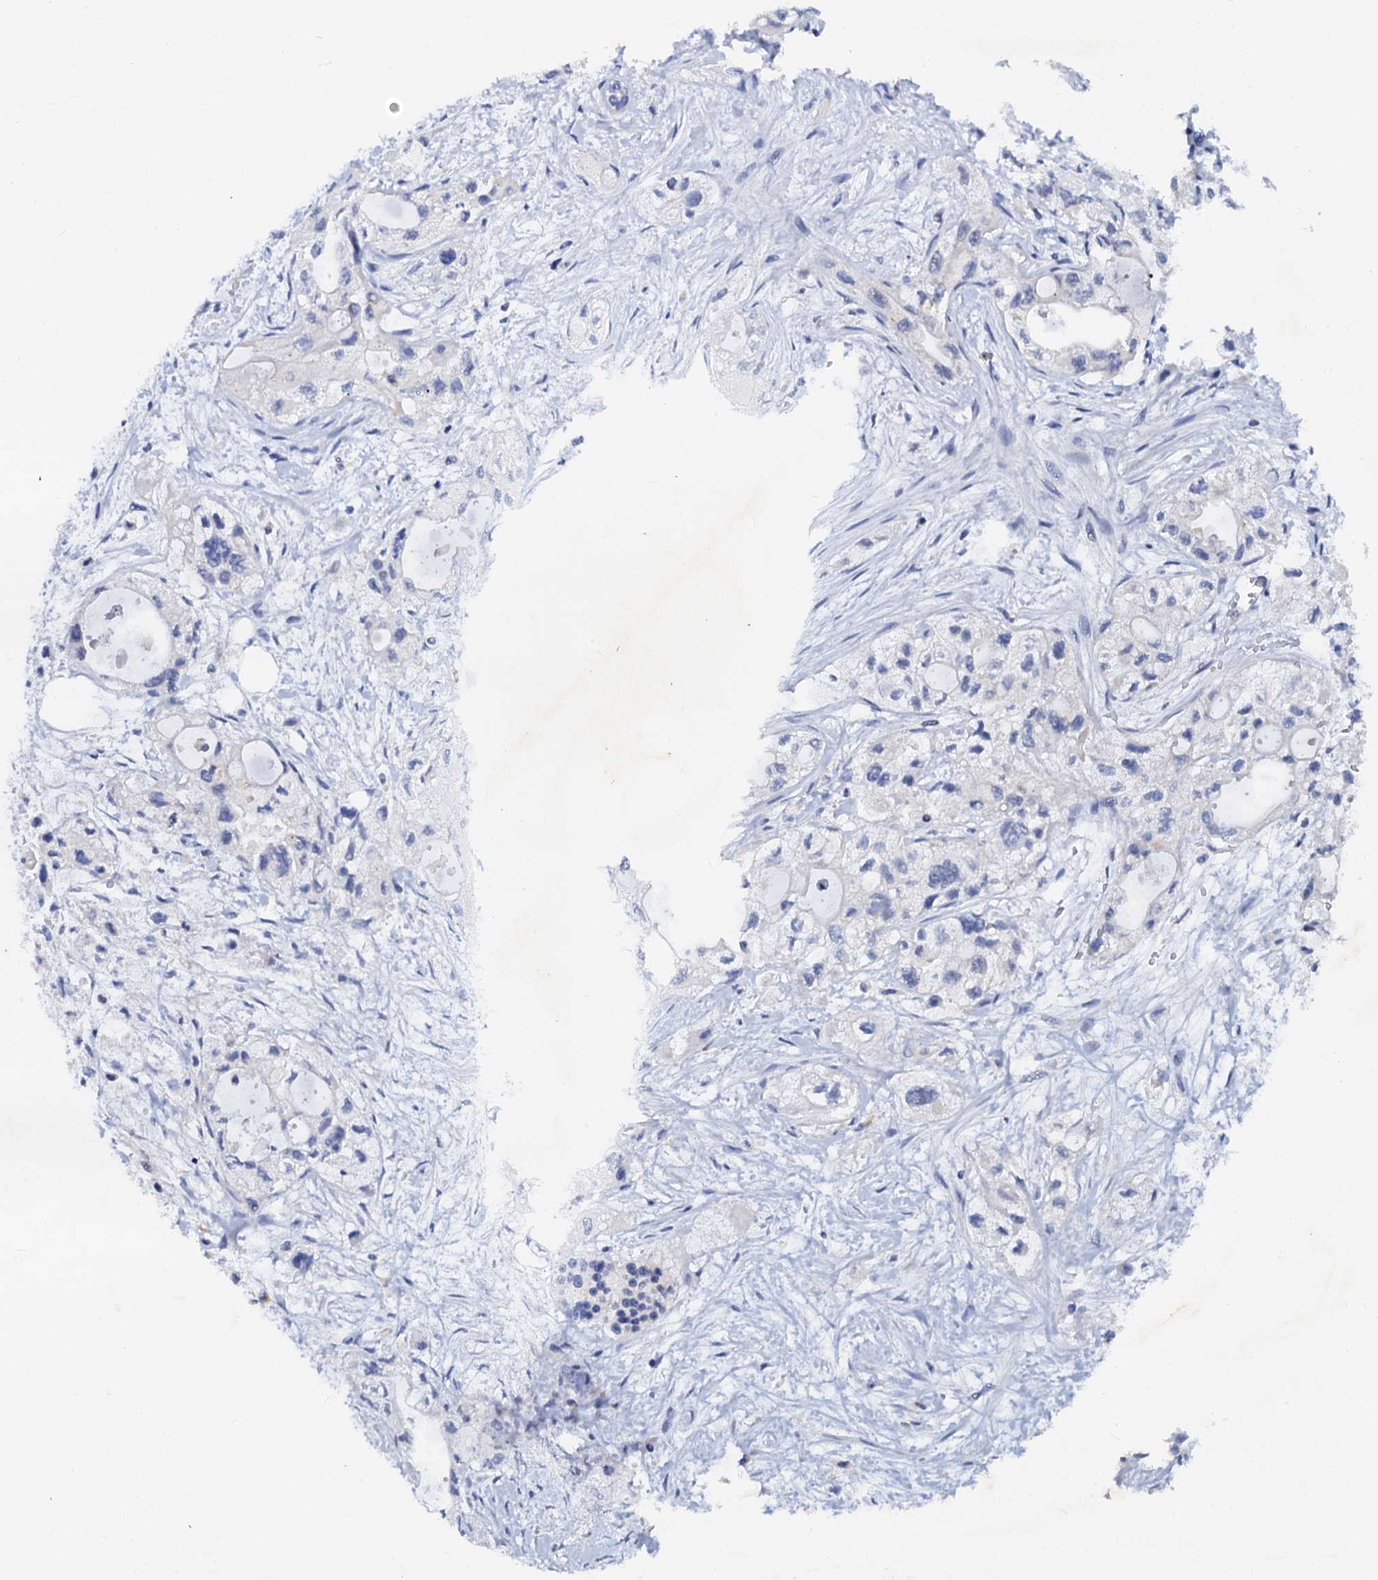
{"staining": {"intensity": "negative", "quantity": "none", "location": "none"}, "tissue": "pancreatic cancer", "cell_type": "Tumor cells", "image_type": "cancer", "snomed": [{"axis": "morphology", "description": "Adenocarcinoma, NOS"}, {"axis": "topography", "description": "Pancreas"}], "caption": "Immunohistochemical staining of pancreatic cancer shows no significant positivity in tumor cells. (Immunohistochemistry (ihc), brightfield microscopy, high magnification).", "gene": "NALF1", "patient": {"sex": "male", "age": 75}}